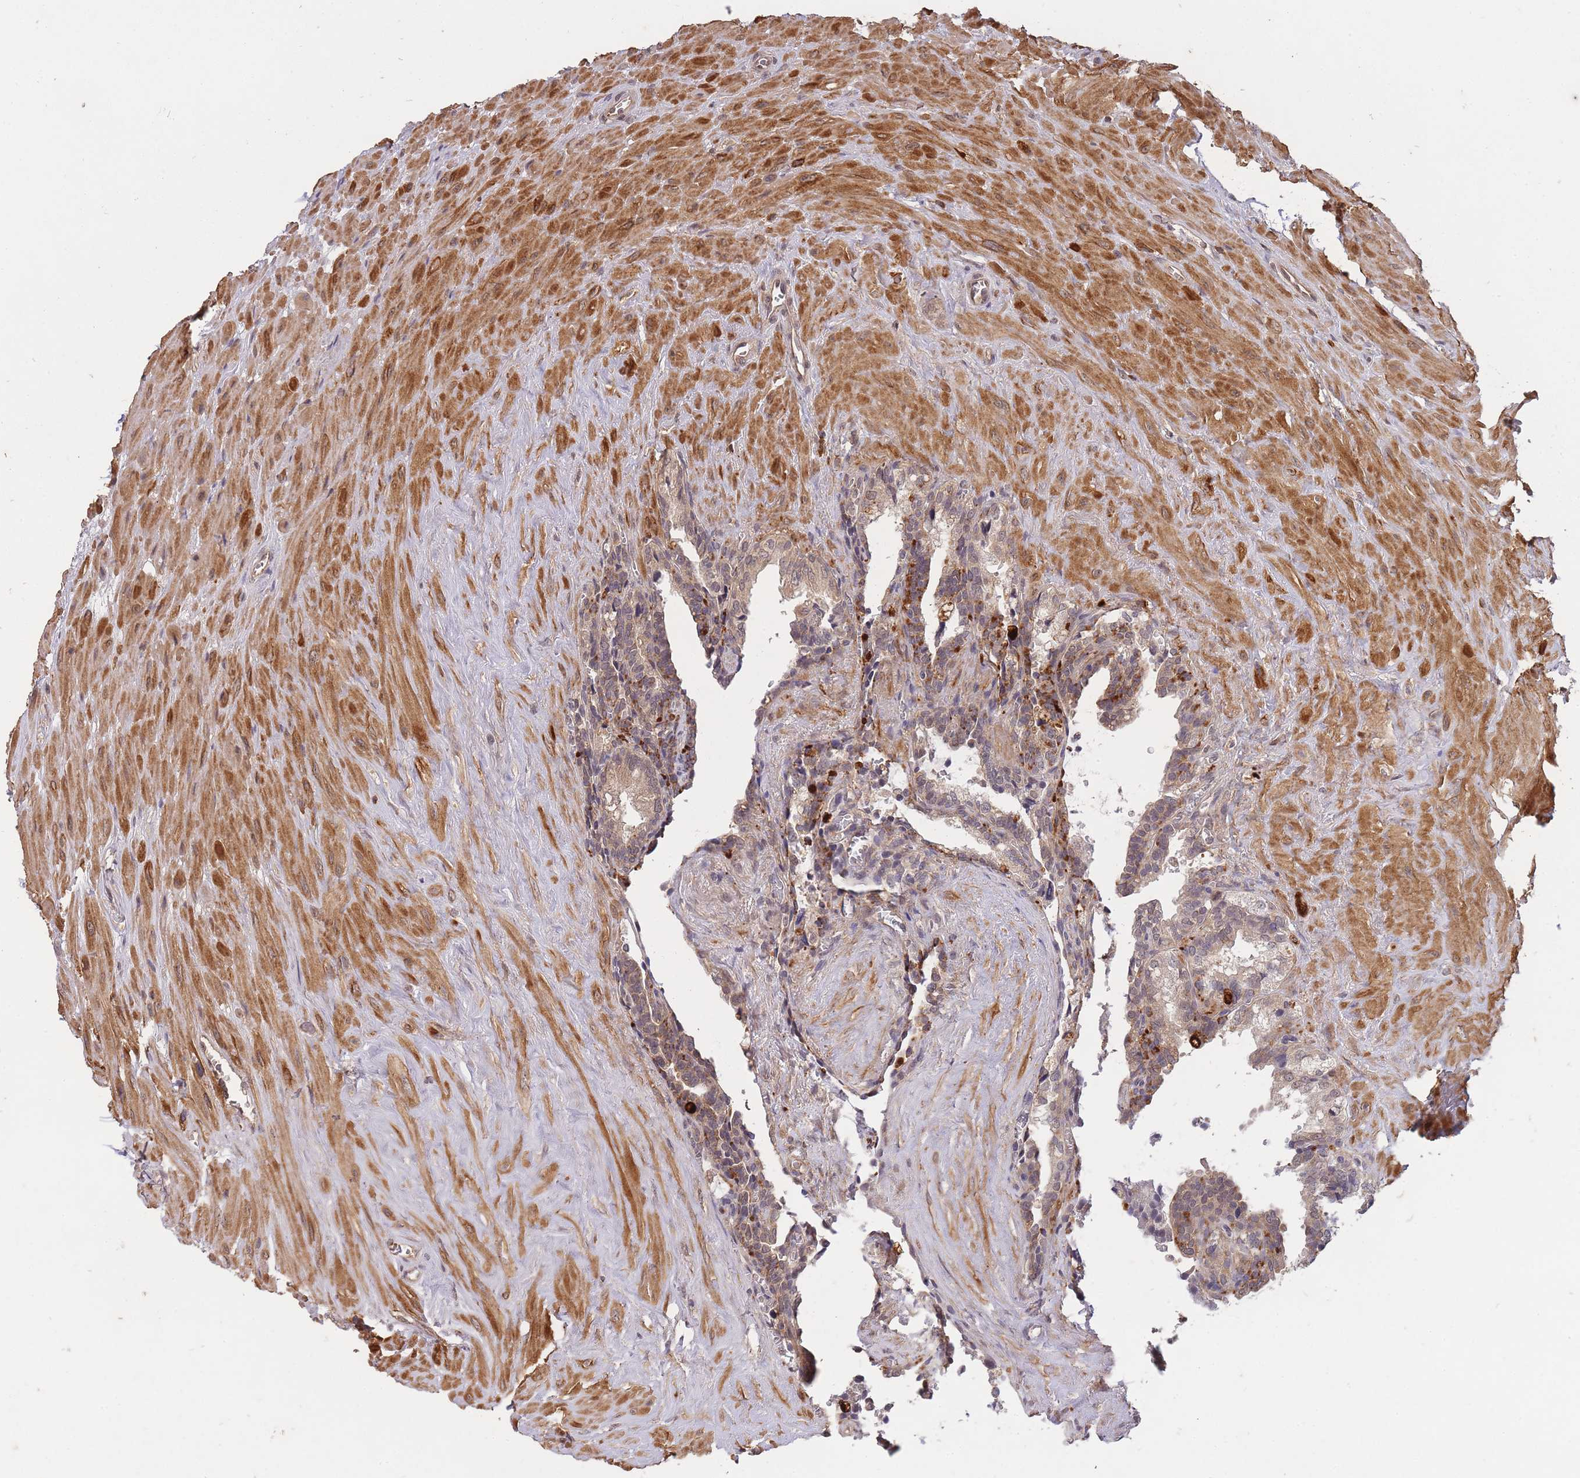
{"staining": {"intensity": "weak", "quantity": ">75%", "location": "cytoplasmic/membranous,nuclear"}, "tissue": "seminal vesicle", "cell_type": "Glandular cells", "image_type": "normal", "snomed": [{"axis": "morphology", "description": "Normal tissue, NOS"}, {"axis": "topography", "description": "Seminal veicle"}], "caption": "High-power microscopy captured an IHC histopathology image of unremarkable seminal vesicle, revealing weak cytoplasmic/membranous,nuclear staining in approximately >75% of glandular cells.", "gene": "SMC6", "patient": {"sex": "male", "age": 68}}